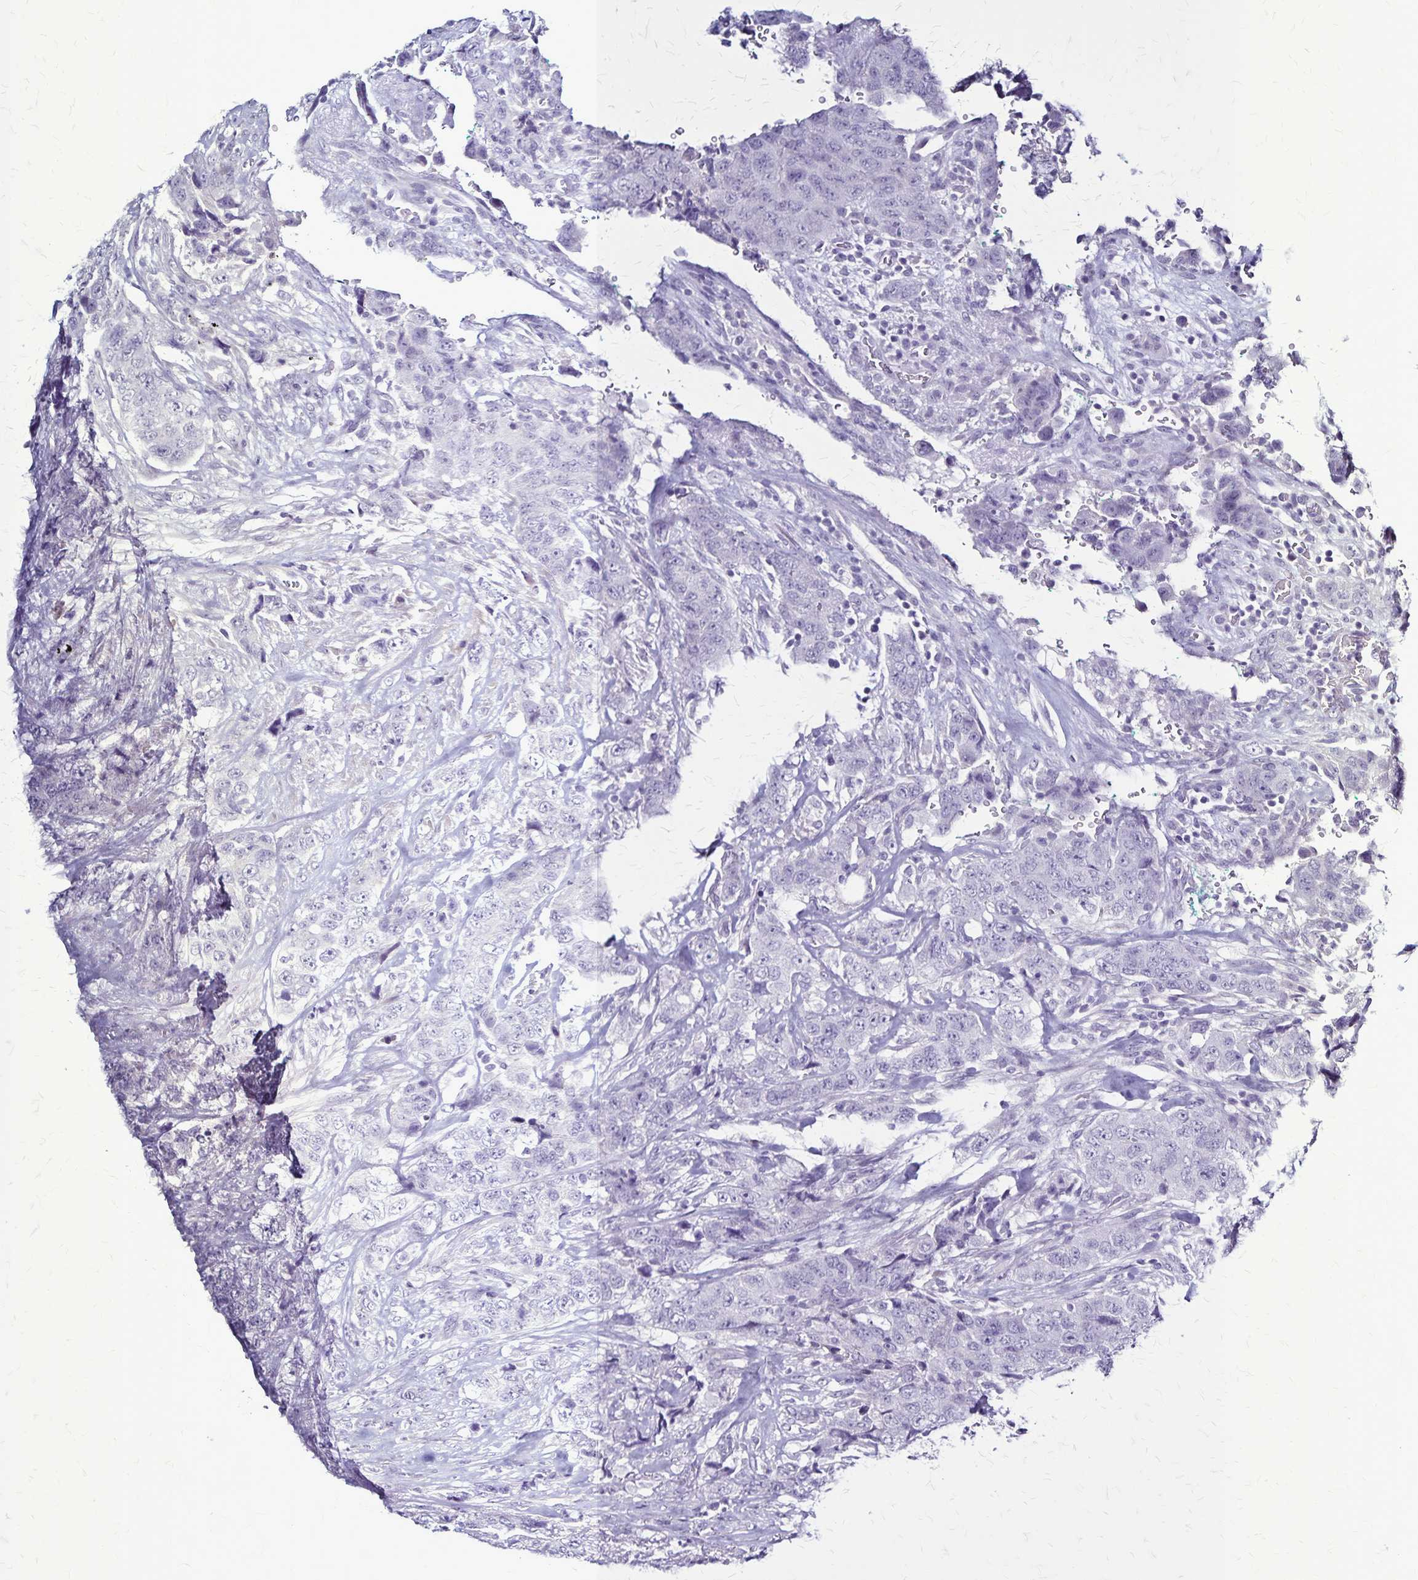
{"staining": {"intensity": "negative", "quantity": "none", "location": "none"}, "tissue": "urothelial cancer", "cell_type": "Tumor cells", "image_type": "cancer", "snomed": [{"axis": "morphology", "description": "Urothelial carcinoma, High grade"}, {"axis": "topography", "description": "Urinary bladder"}], "caption": "High-grade urothelial carcinoma was stained to show a protein in brown. There is no significant positivity in tumor cells.", "gene": "PLXNA4", "patient": {"sex": "female", "age": 78}}